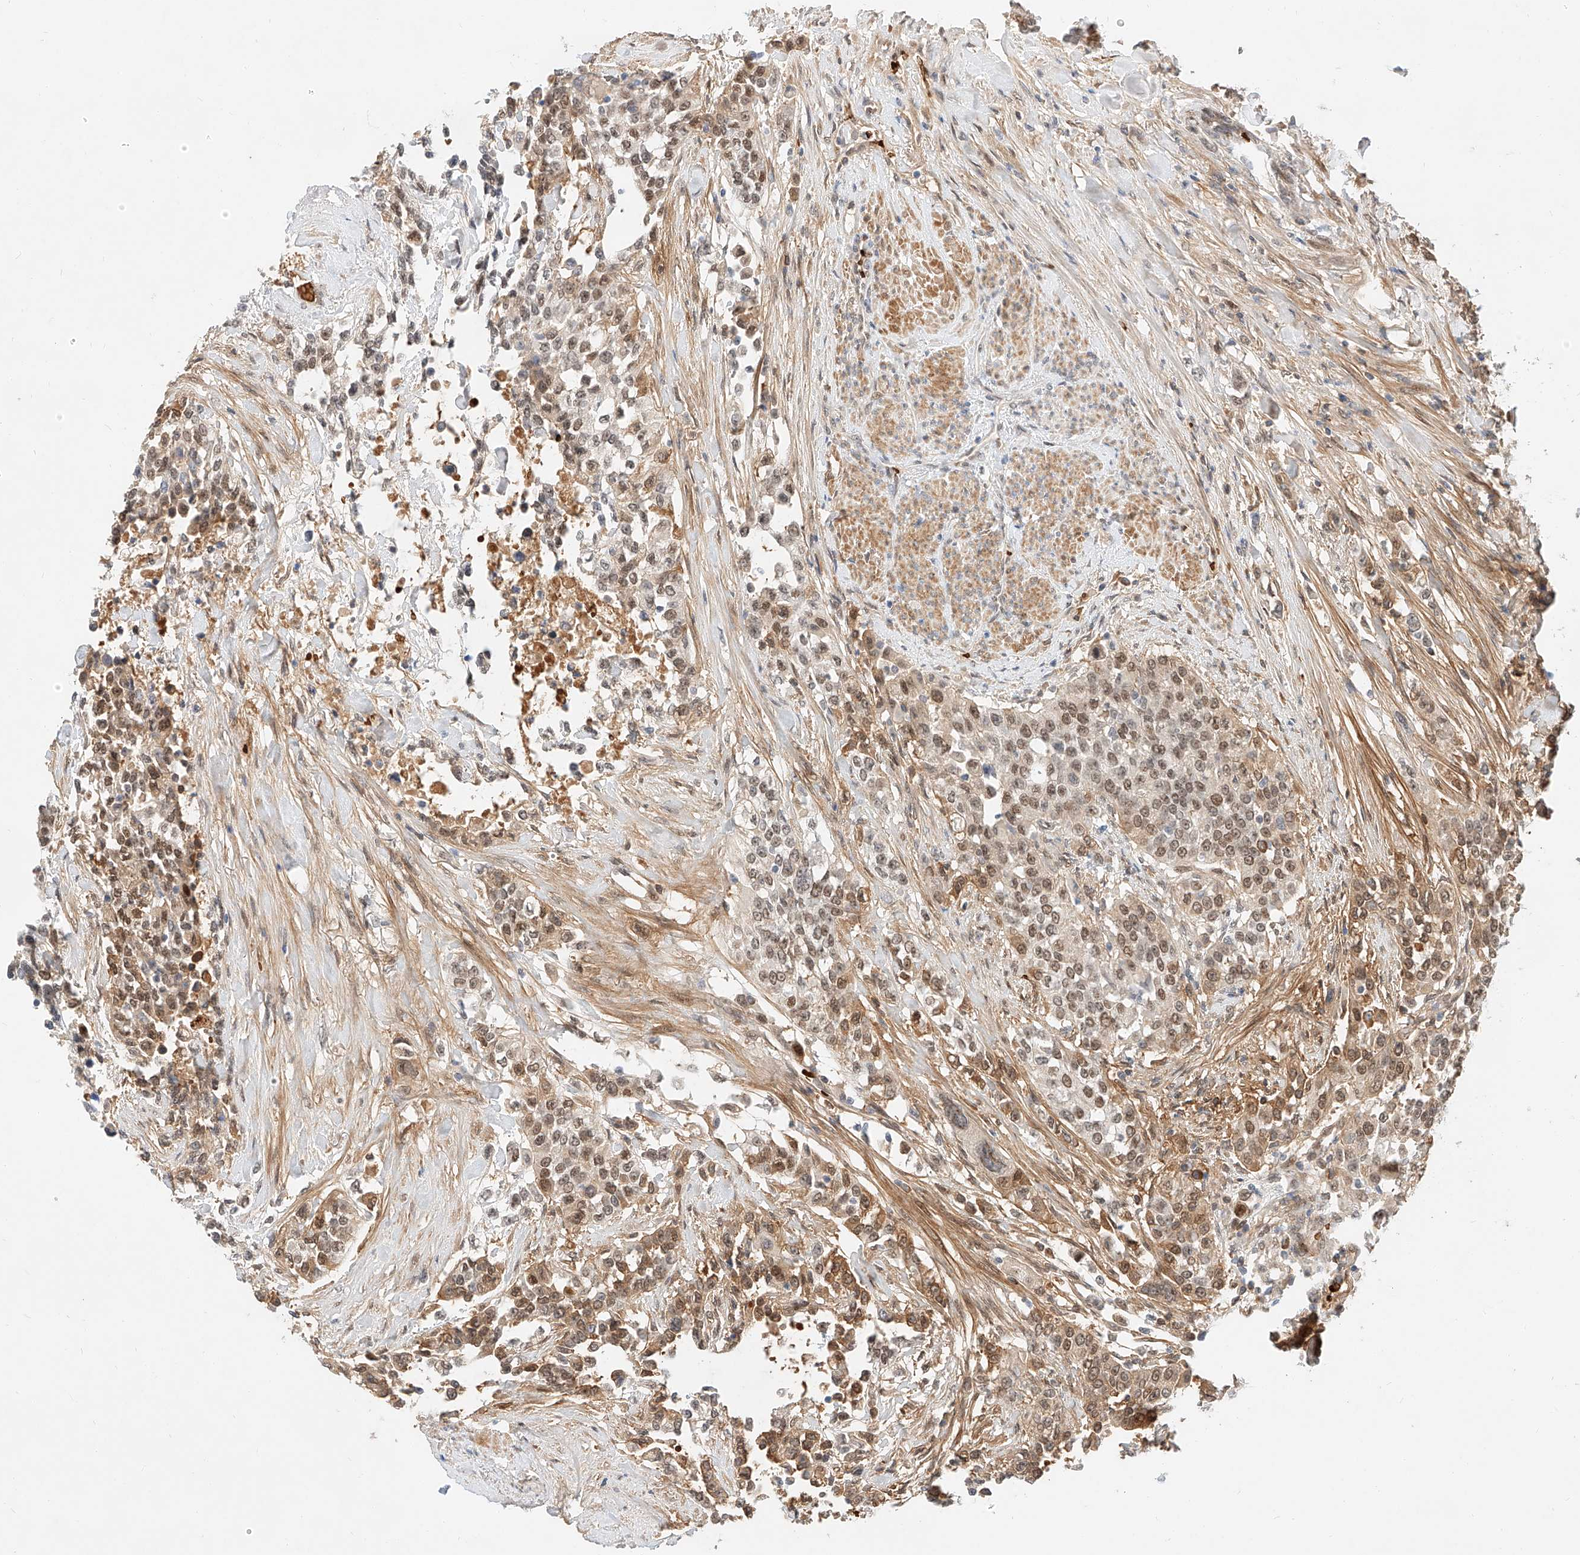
{"staining": {"intensity": "moderate", "quantity": ">75%", "location": "nuclear"}, "tissue": "urothelial cancer", "cell_type": "Tumor cells", "image_type": "cancer", "snomed": [{"axis": "morphology", "description": "Urothelial carcinoma, High grade"}, {"axis": "topography", "description": "Urinary bladder"}], "caption": "Immunohistochemistry (IHC) (DAB (3,3'-diaminobenzidine)) staining of human high-grade urothelial carcinoma shows moderate nuclear protein expression in about >75% of tumor cells.", "gene": "CBX8", "patient": {"sex": "female", "age": 80}}